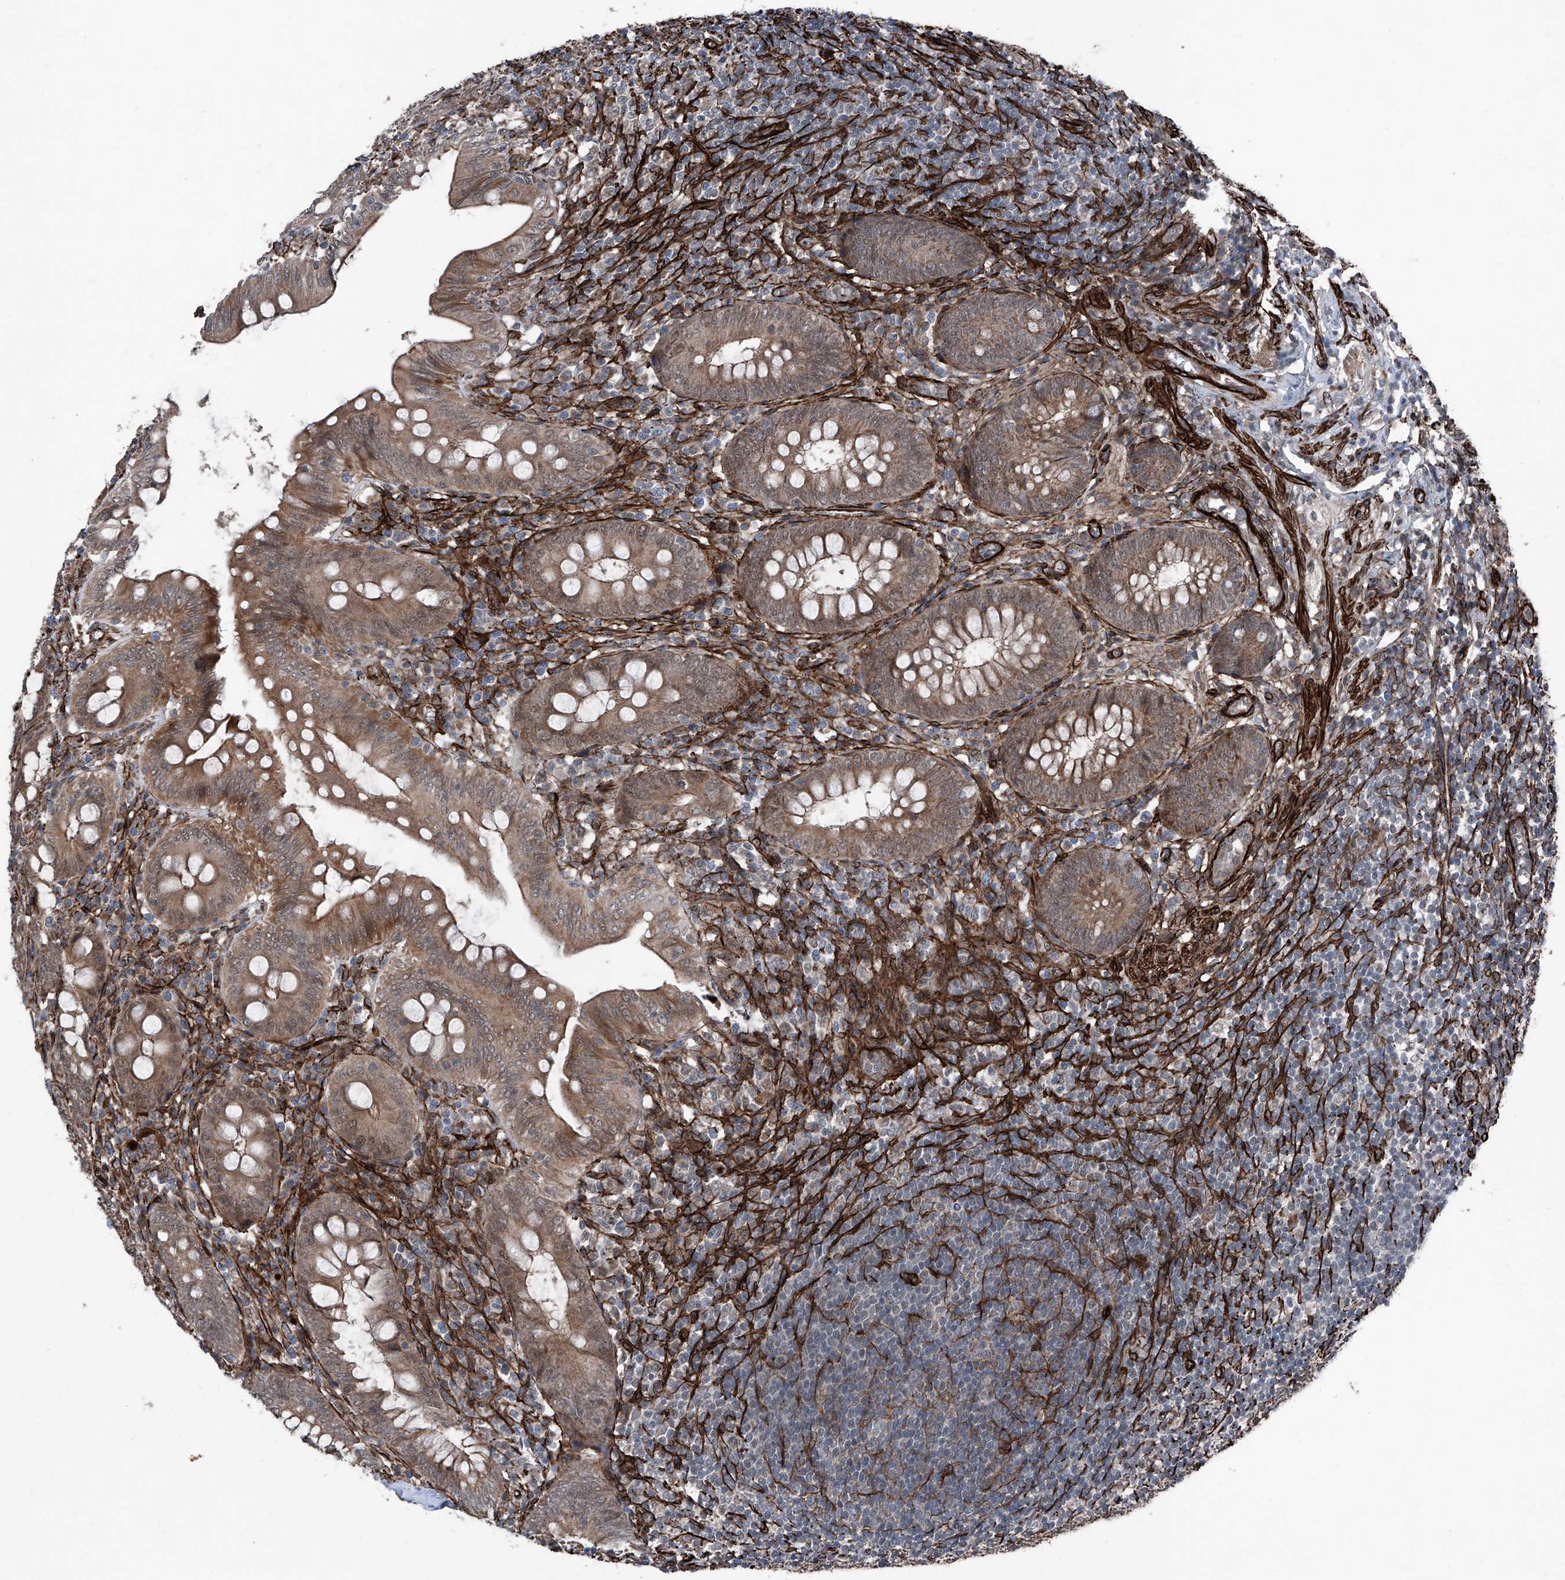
{"staining": {"intensity": "moderate", "quantity": ">75%", "location": "cytoplasmic/membranous,nuclear"}, "tissue": "appendix", "cell_type": "Glandular cells", "image_type": "normal", "snomed": [{"axis": "morphology", "description": "Normal tissue, NOS"}, {"axis": "topography", "description": "Appendix"}], "caption": "Immunohistochemistry (DAB (3,3'-diaminobenzidine)) staining of benign human appendix exhibits moderate cytoplasmic/membranous,nuclear protein staining in approximately >75% of glandular cells. The protein is stained brown, and the nuclei are stained in blue (DAB IHC with brightfield microscopy, high magnification).", "gene": "COA7", "patient": {"sex": "male", "age": 14}}